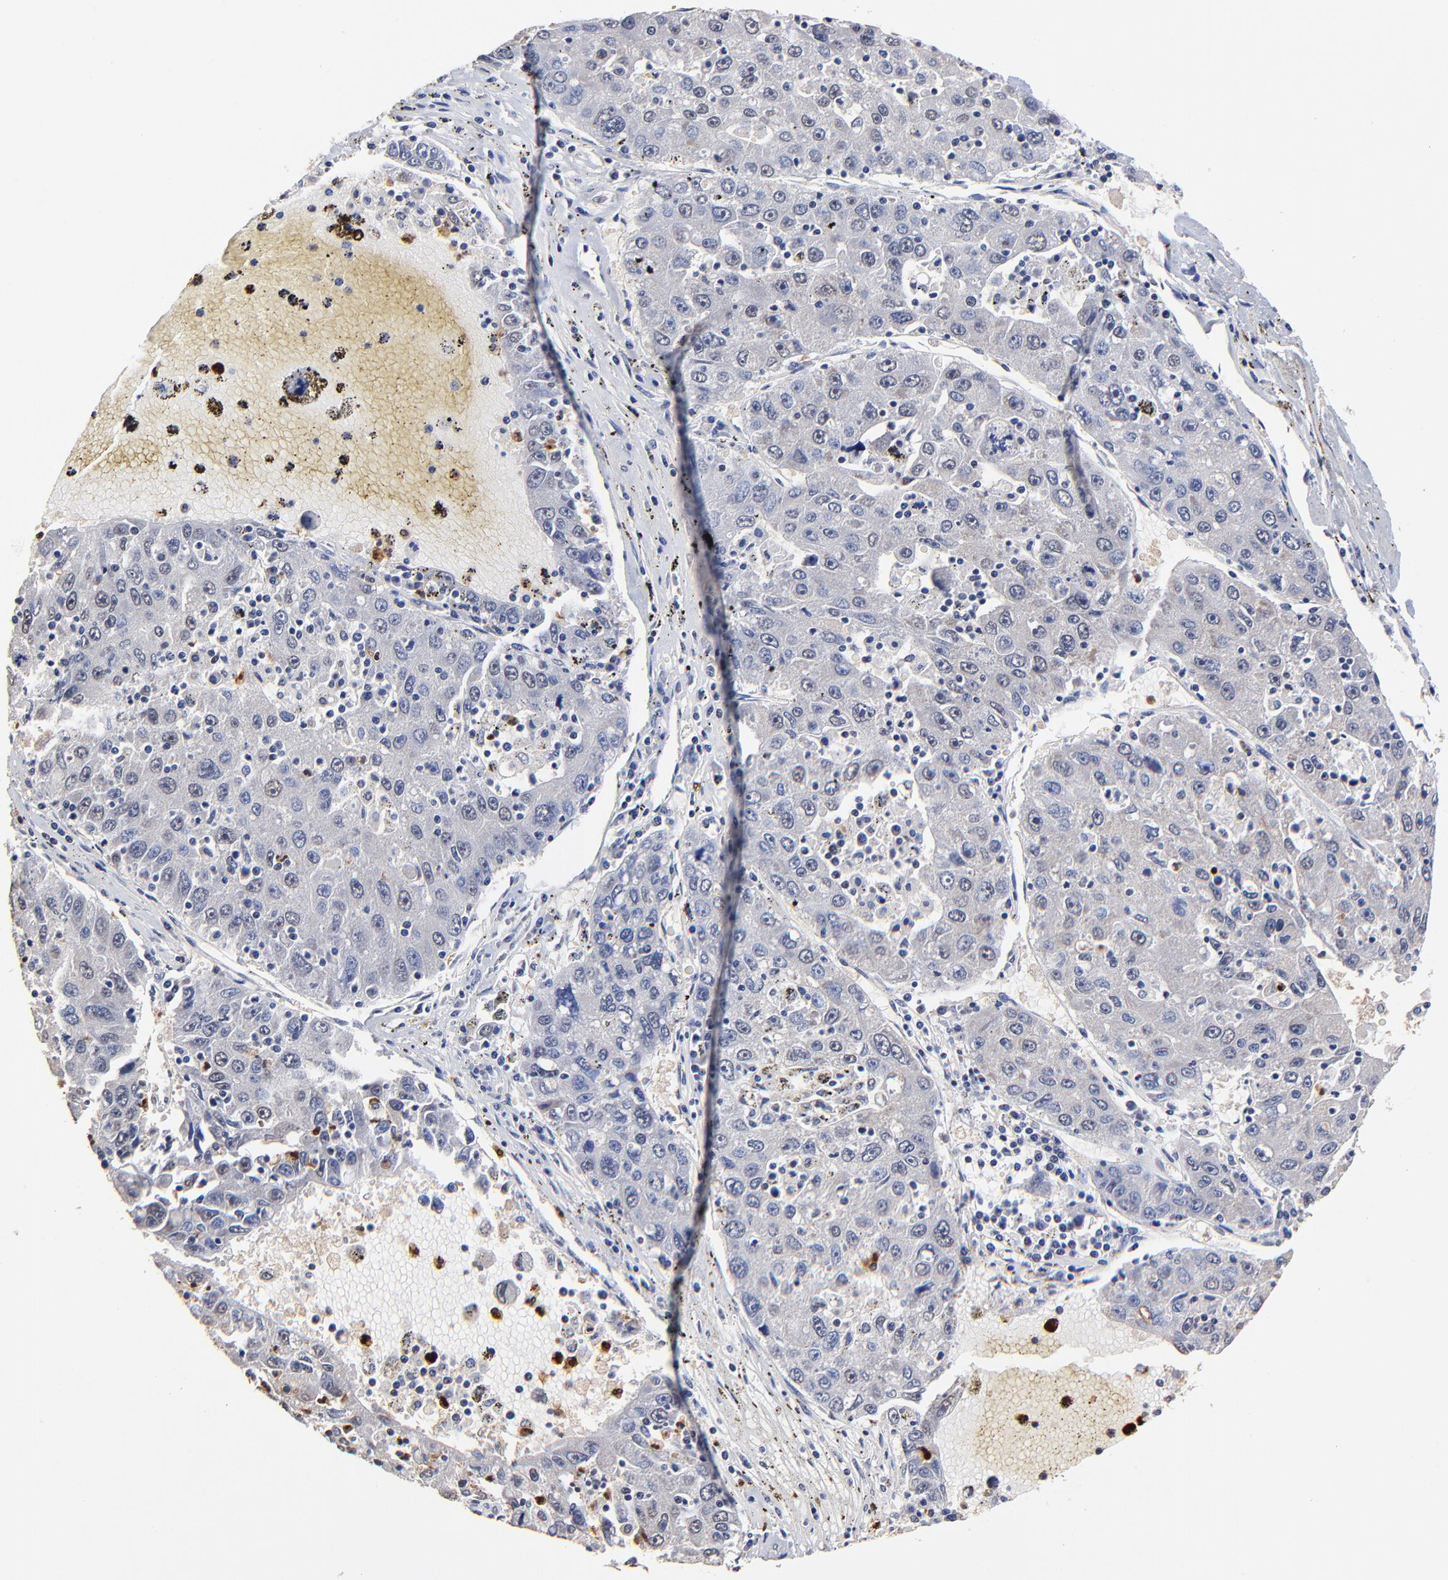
{"staining": {"intensity": "negative", "quantity": "none", "location": "none"}, "tissue": "liver cancer", "cell_type": "Tumor cells", "image_type": "cancer", "snomed": [{"axis": "morphology", "description": "Carcinoma, Hepatocellular, NOS"}, {"axis": "topography", "description": "Liver"}], "caption": "This is a histopathology image of immunohistochemistry (IHC) staining of hepatocellular carcinoma (liver), which shows no positivity in tumor cells.", "gene": "BBOF1", "patient": {"sex": "male", "age": 49}}